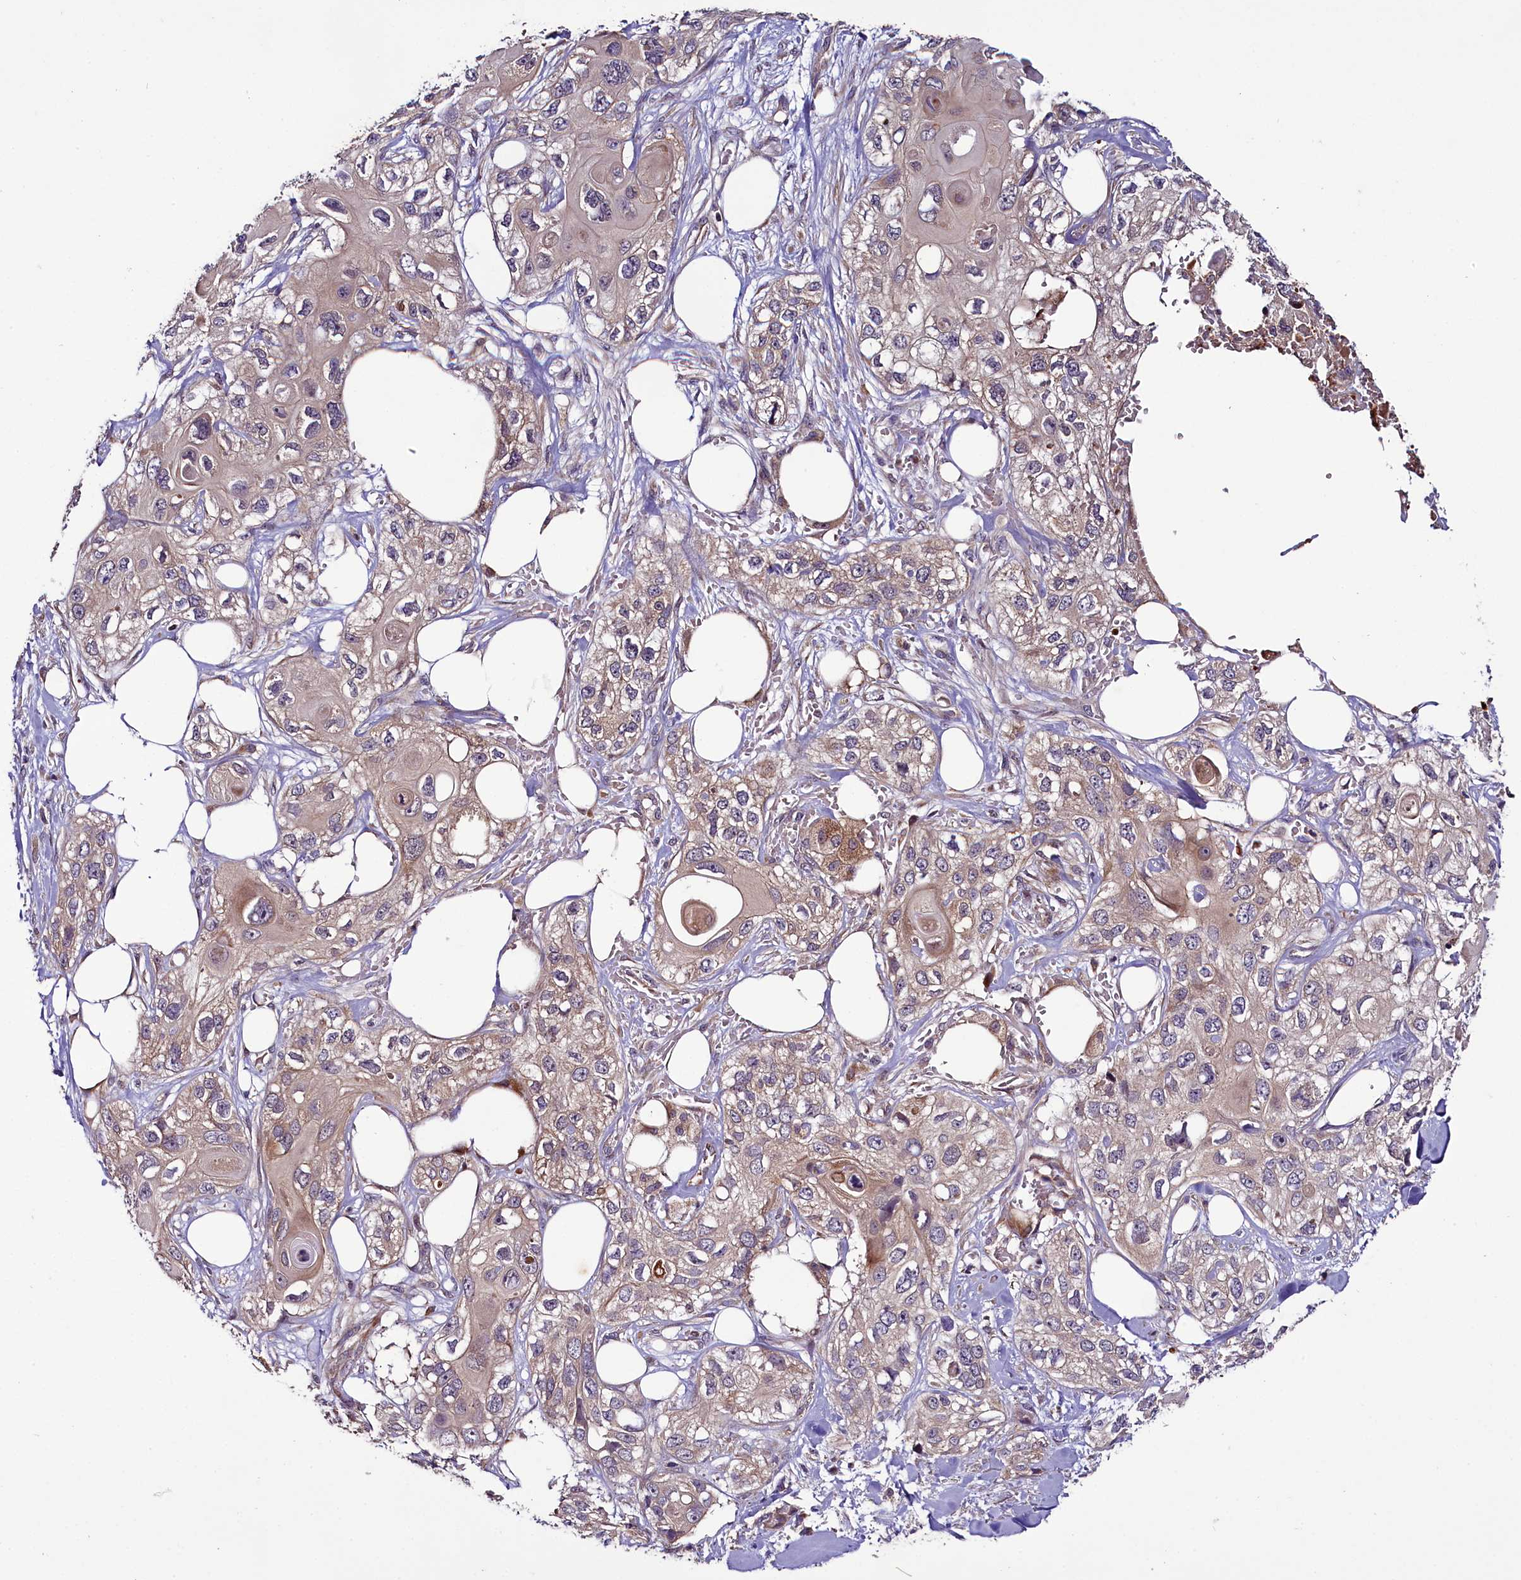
{"staining": {"intensity": "weak", "quantity": "<25%", "location": "cytoplasmic/membranous"}, "tissue": "skin cancer", "cell_type": "Tumor cells", "image_type": "cancer", "snomed": [{"axis": "morphology", "description": "Normal tissue, NOS"}, {"axis": "morphology", "description": "Squamous cell carcinoma, NOS"}, {"axis": "topography", "description": "Skin"}], "caption": "Immunohistochemistry micrograph of neoplastic tissue: squamous cell carcinoma (skin) stained with DAB demonstrates no significant protein expression in tumor cells.", "gene": "RPUSD2", "patient": {"sex": "male", "age": 72}}